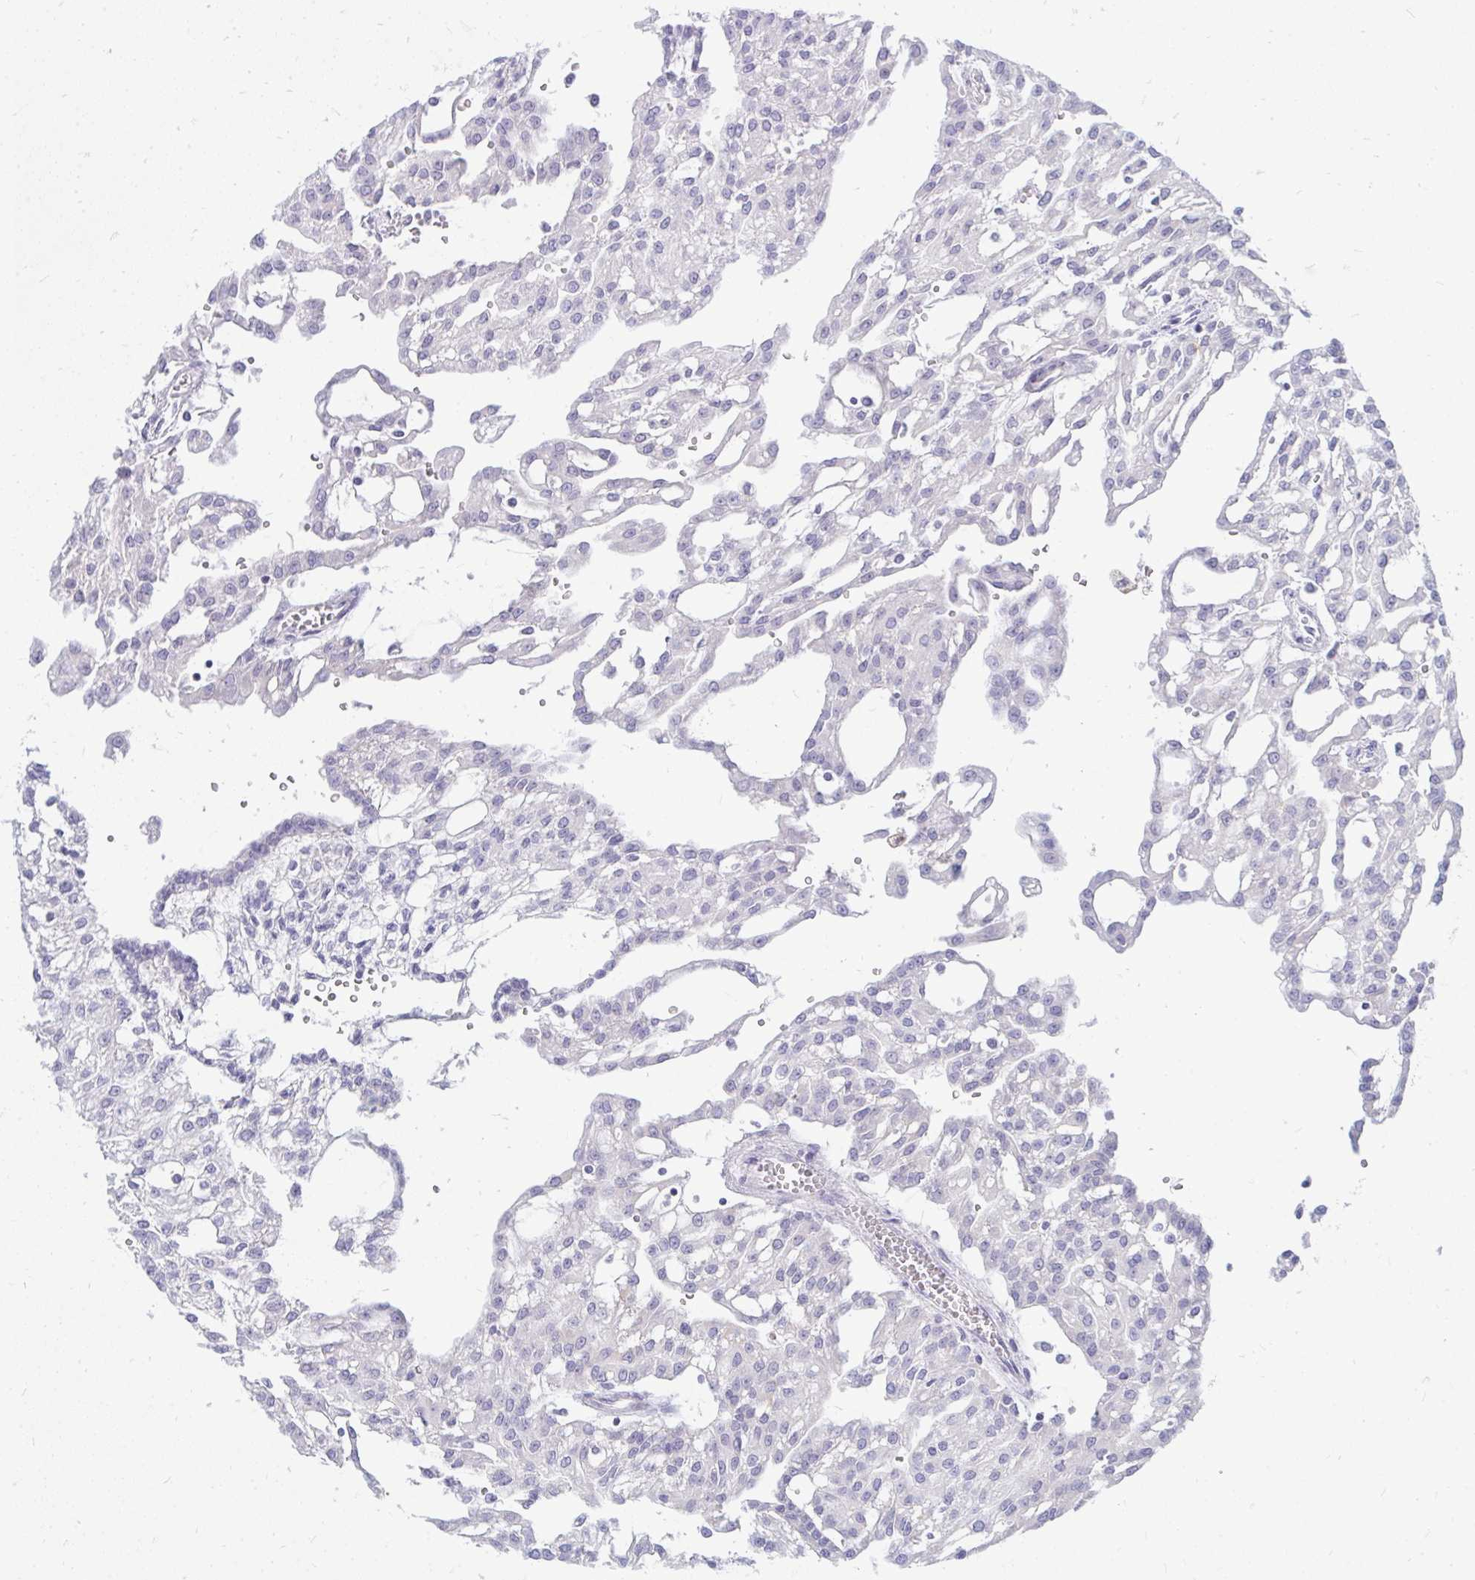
{"staining": {"intensity": "negative", "quantity": "none", "location": "none"}, "tissue": "renal cancer", "cell_type": "Tumor cells", "image_type": "cancer", "snomed": [{"axis": "morphology", "description": "Adenocarcinoma, NOS"}, {"axis": "topography", "description": "Kidney"}], "caption": "High magnification brightfield microscopy of renal adenocarcinoma stained with DAB (brown) and counterstained with hematoxylin (blue): tumor cells show no significant staining. (DAB immunohistochemistry, high magnification).", "gene": "TSPEAR", "patient": {"sex": "male", "age": 63}}